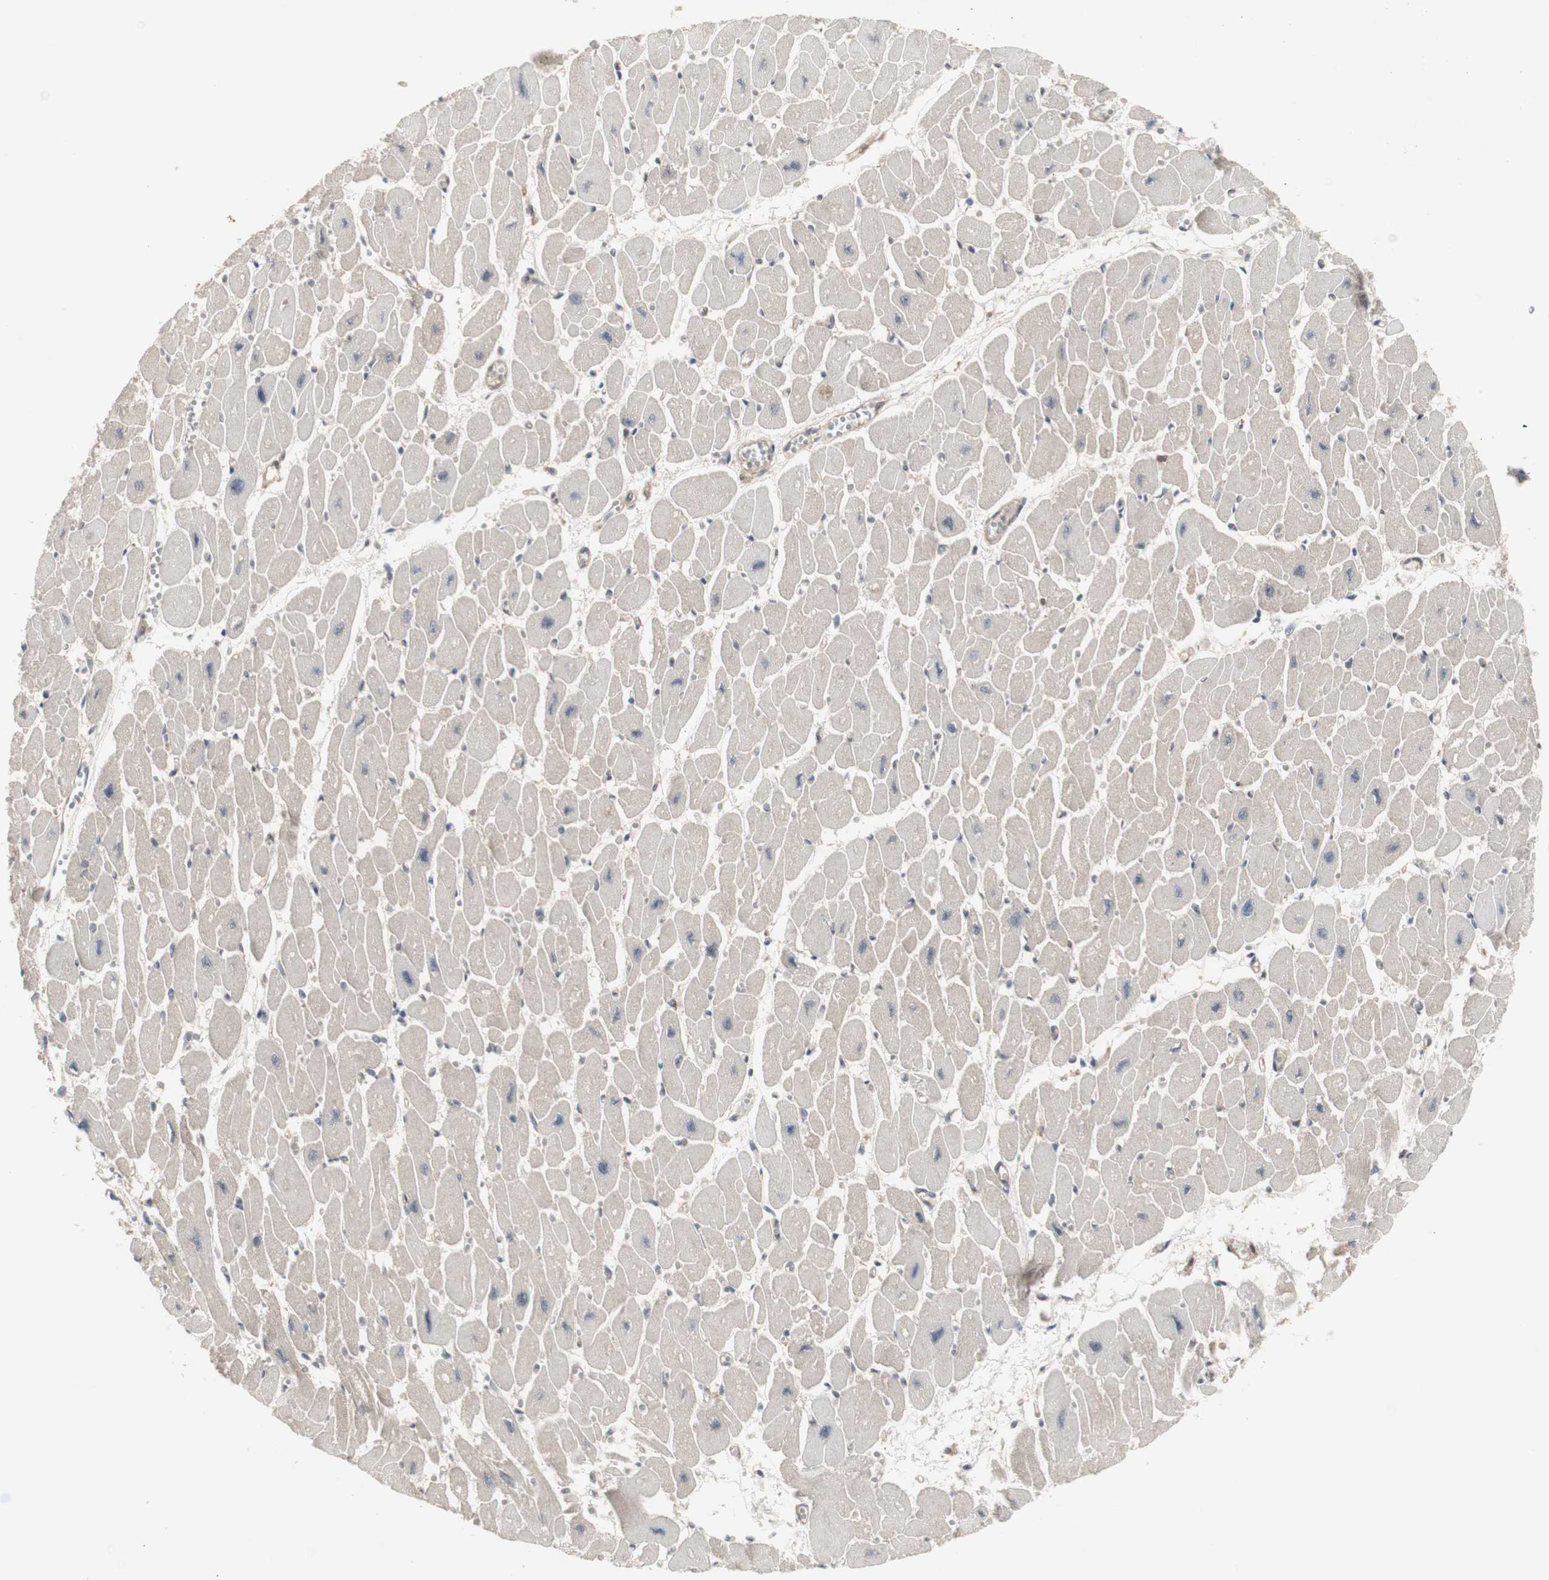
{"staining": {"intensity": "negative", "quantity": "none", "location": "none"}, "tissue": "heart muscle", "cell_type": "Cardiomyocytes", "image_type": "normal", "snomed": [{"axis": "morphology", "description": "Normal tissue, NOS"}, {"axis": "topography", "description": "Heart"}], "caption": "DAB immunohistochemical staining of unremarkable heart muscle demonstrates no significant staining in cardiomyocytes.", "gene": "CHURC1", "patient": {"sex": "female", "age": 54}}